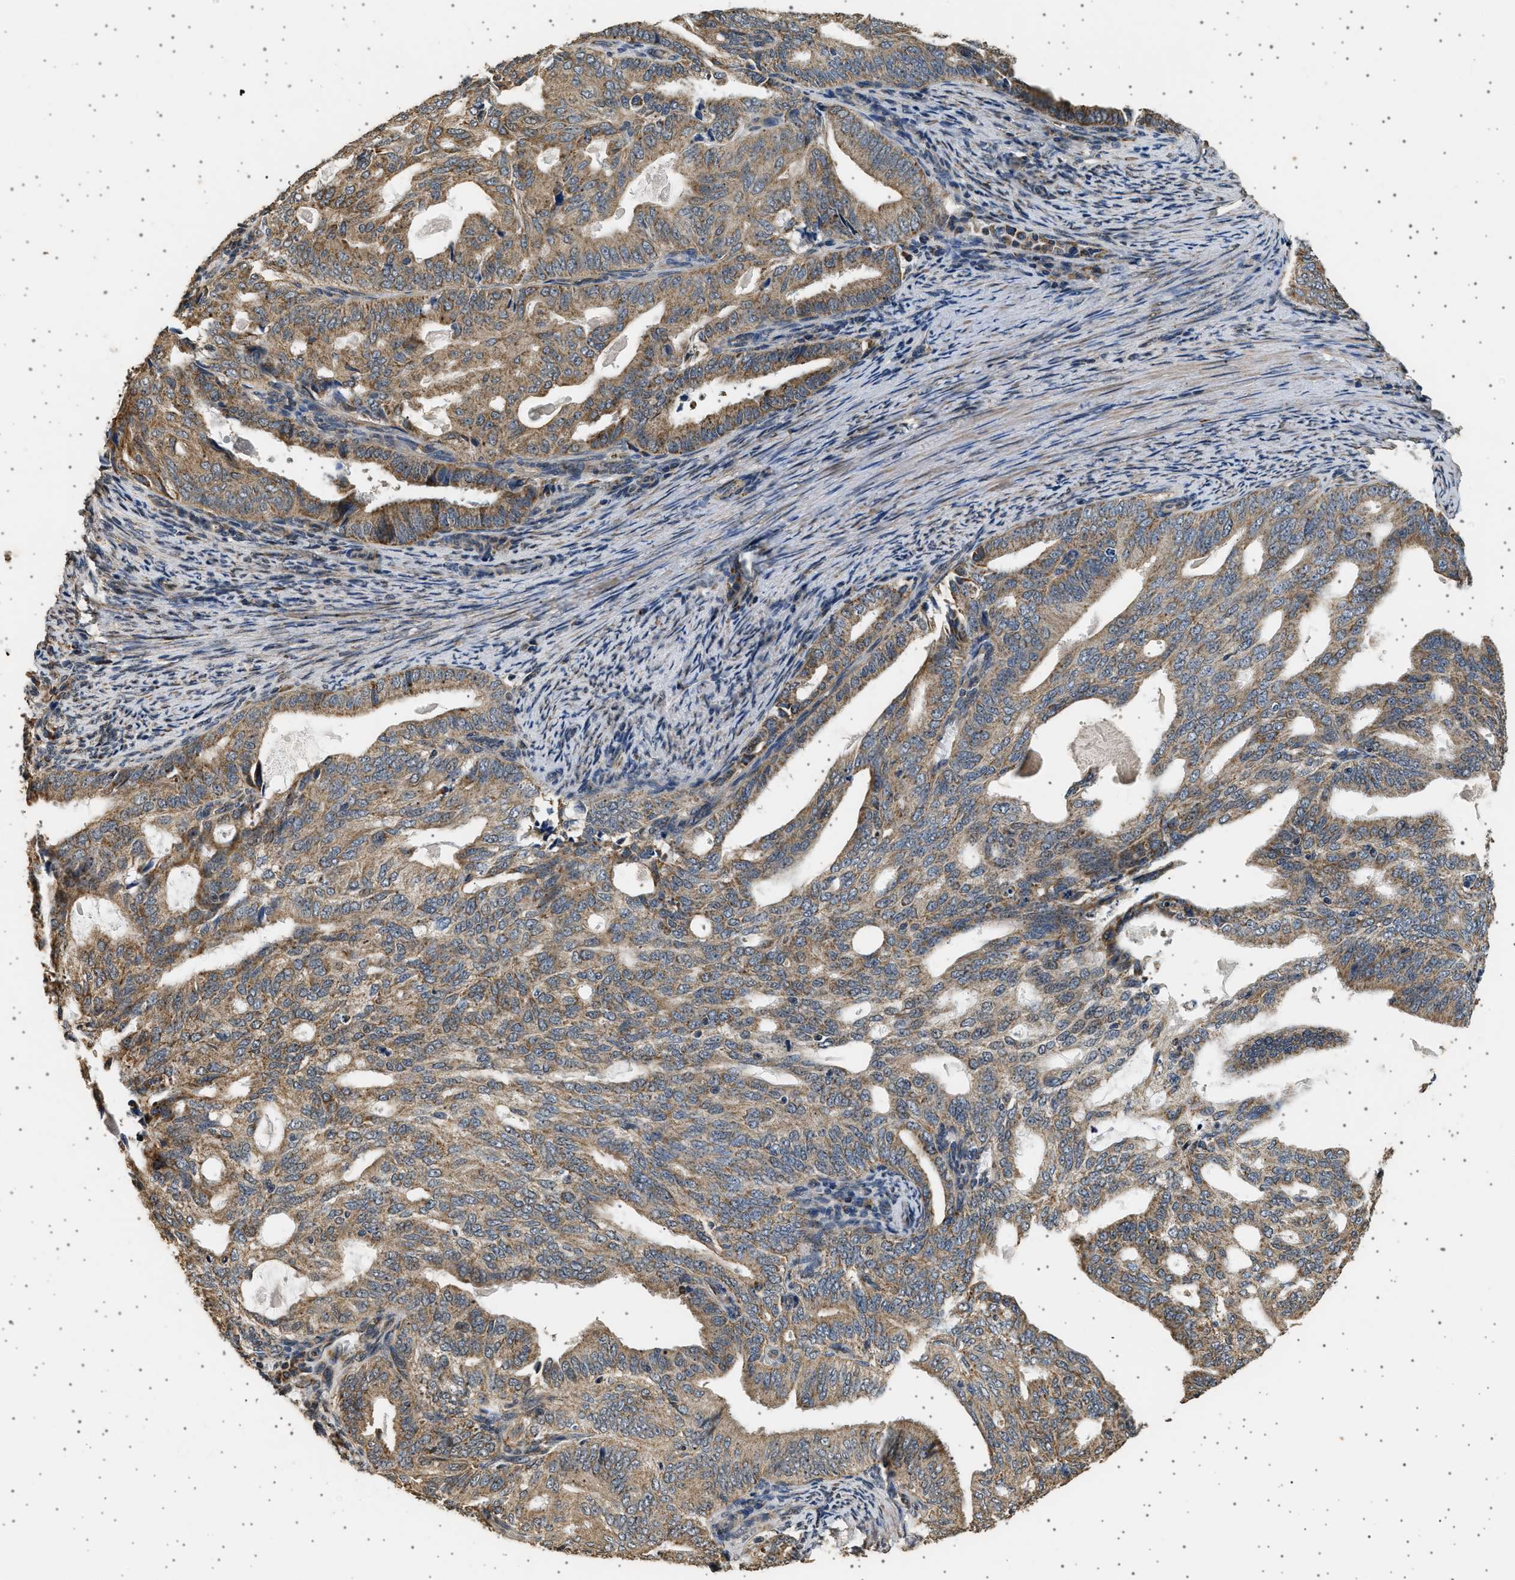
{"staining": {"intensity": "moderate", "quantity": ">75%", "location": "cytoplasmic/membranous"}, "tissue": "endometrial cancer", "cell_type": "Tumor cells", "image_type": "cancer", "snomed": [{"axis": "morphology", "description": "Adenocarcinoma, NOS"}, {"axis": "topography", "description": "Endometrium"}], "caption": "Immunohistochemical staining of adenocarcinoma (endometrial) shows medium levels of moderate cytoplasmic/membranous expression in approximately >75% of tumor cells.", "gene": "KCNA4", "patient": {"sex": "female", "age": 58}}